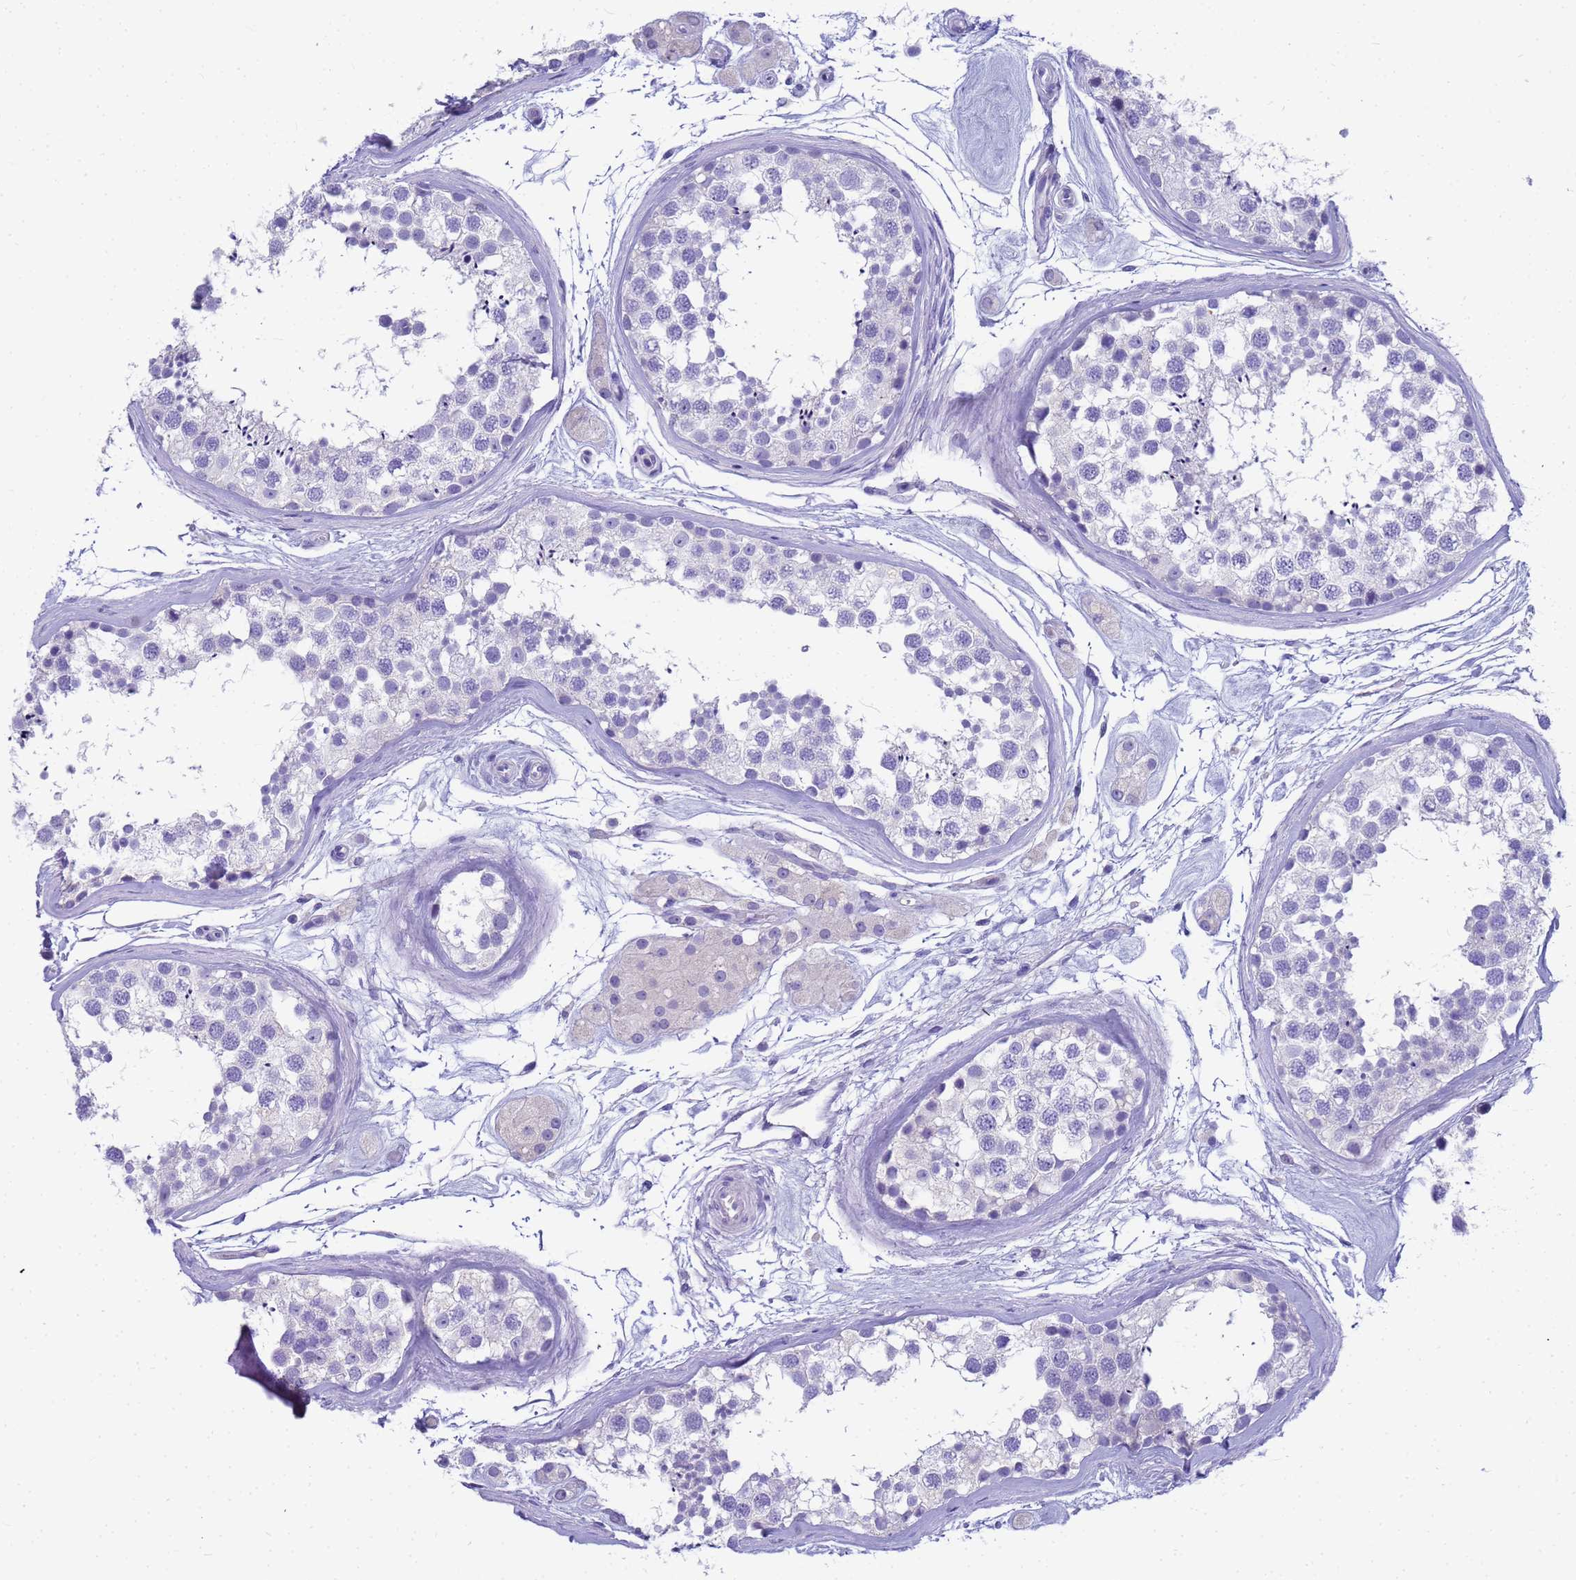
{"staining": {"intensity": "negative", "quantity": "none", "location": "none"}, "tissue": "testis", "cell_type": "Cells in seminiferous ducts", "image_type": "normal", "snomed": [{"axis": "morphology", "description": "Normal tissue, NOS"}, {"axis": "topography", "description": "Testis"}], "caption": "Immunohistochemistry of normal testis demonstrates no positivity in cells in seminiferous ducts. Nuclei are stained in blue.", "gene": "RNASE2", "patient": {"sex": "male", "age": 56}}